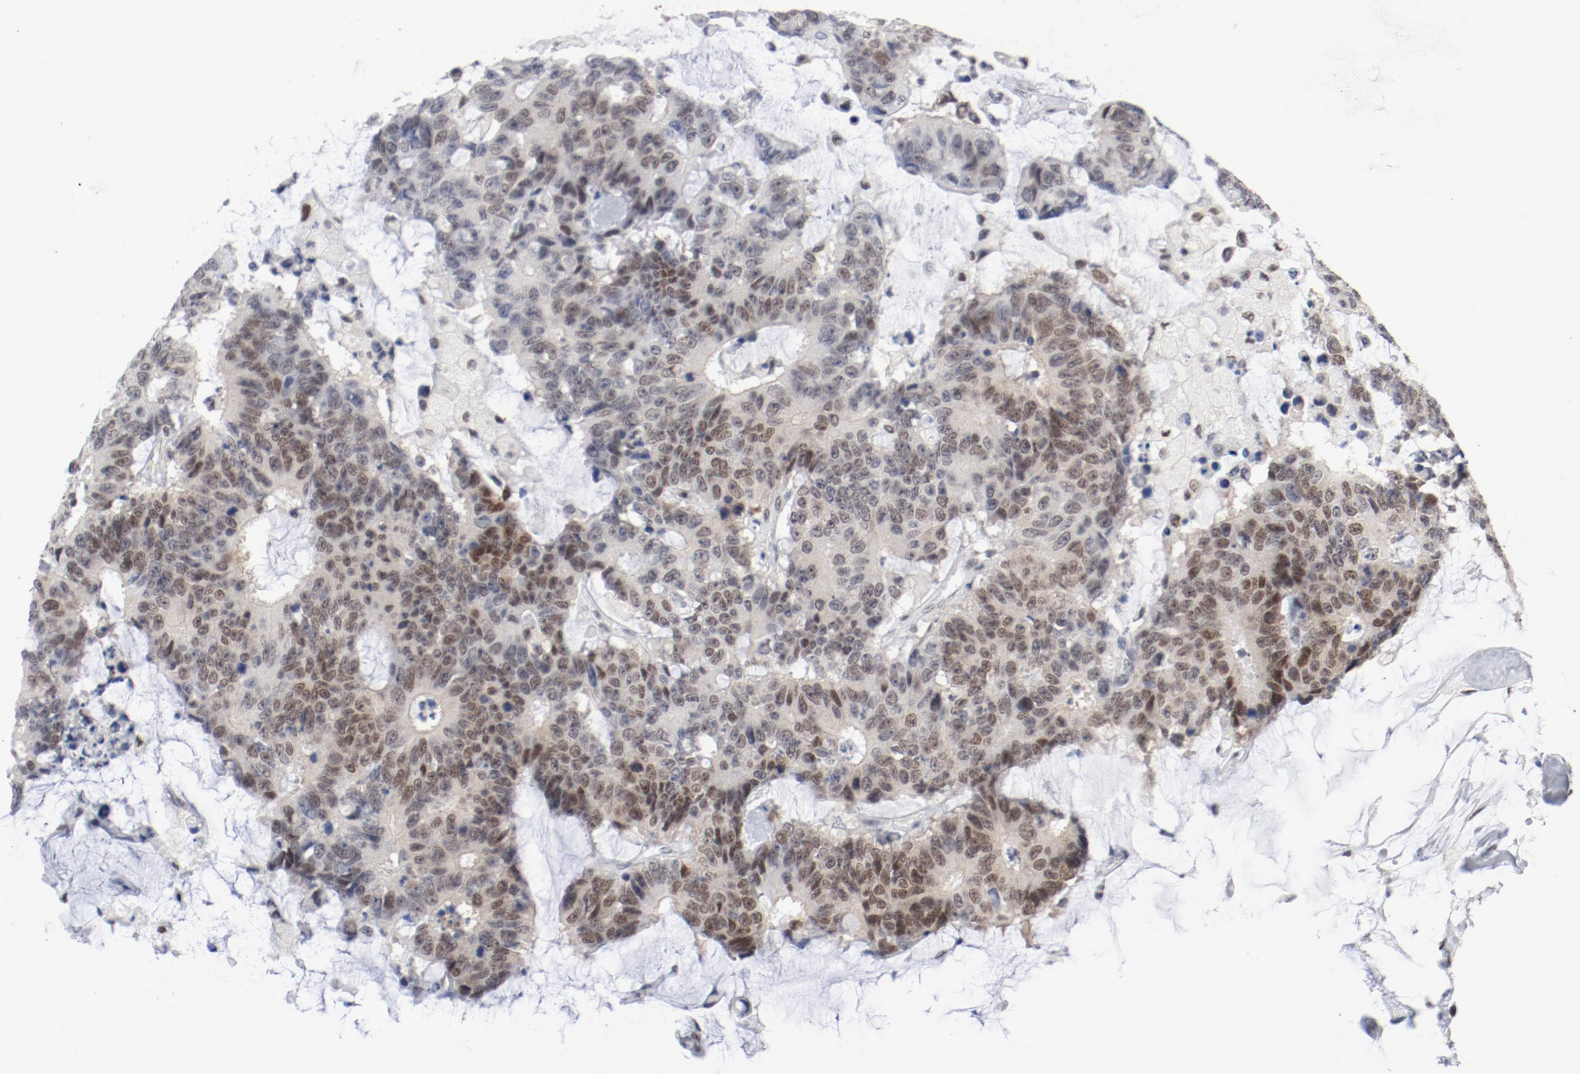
{"staining": {"intensity": "moderate", "quantity": ">75%", "location": "nuclear"}, "tissue": "colorectal cancer", "cell_type": "Tumor cells", "image_type": "cancer", "snomed": [{"axis": "morphology", "description": "Adenocarcinoma, NOS"}, {"axis": "topography", "description": "Colon"}], "caption": "Colorectal cancer stained with a protein marker shows moderate staining in tumor cells.", "gene": "ARNT", "patient": {"sex": "female", "age": 86}}